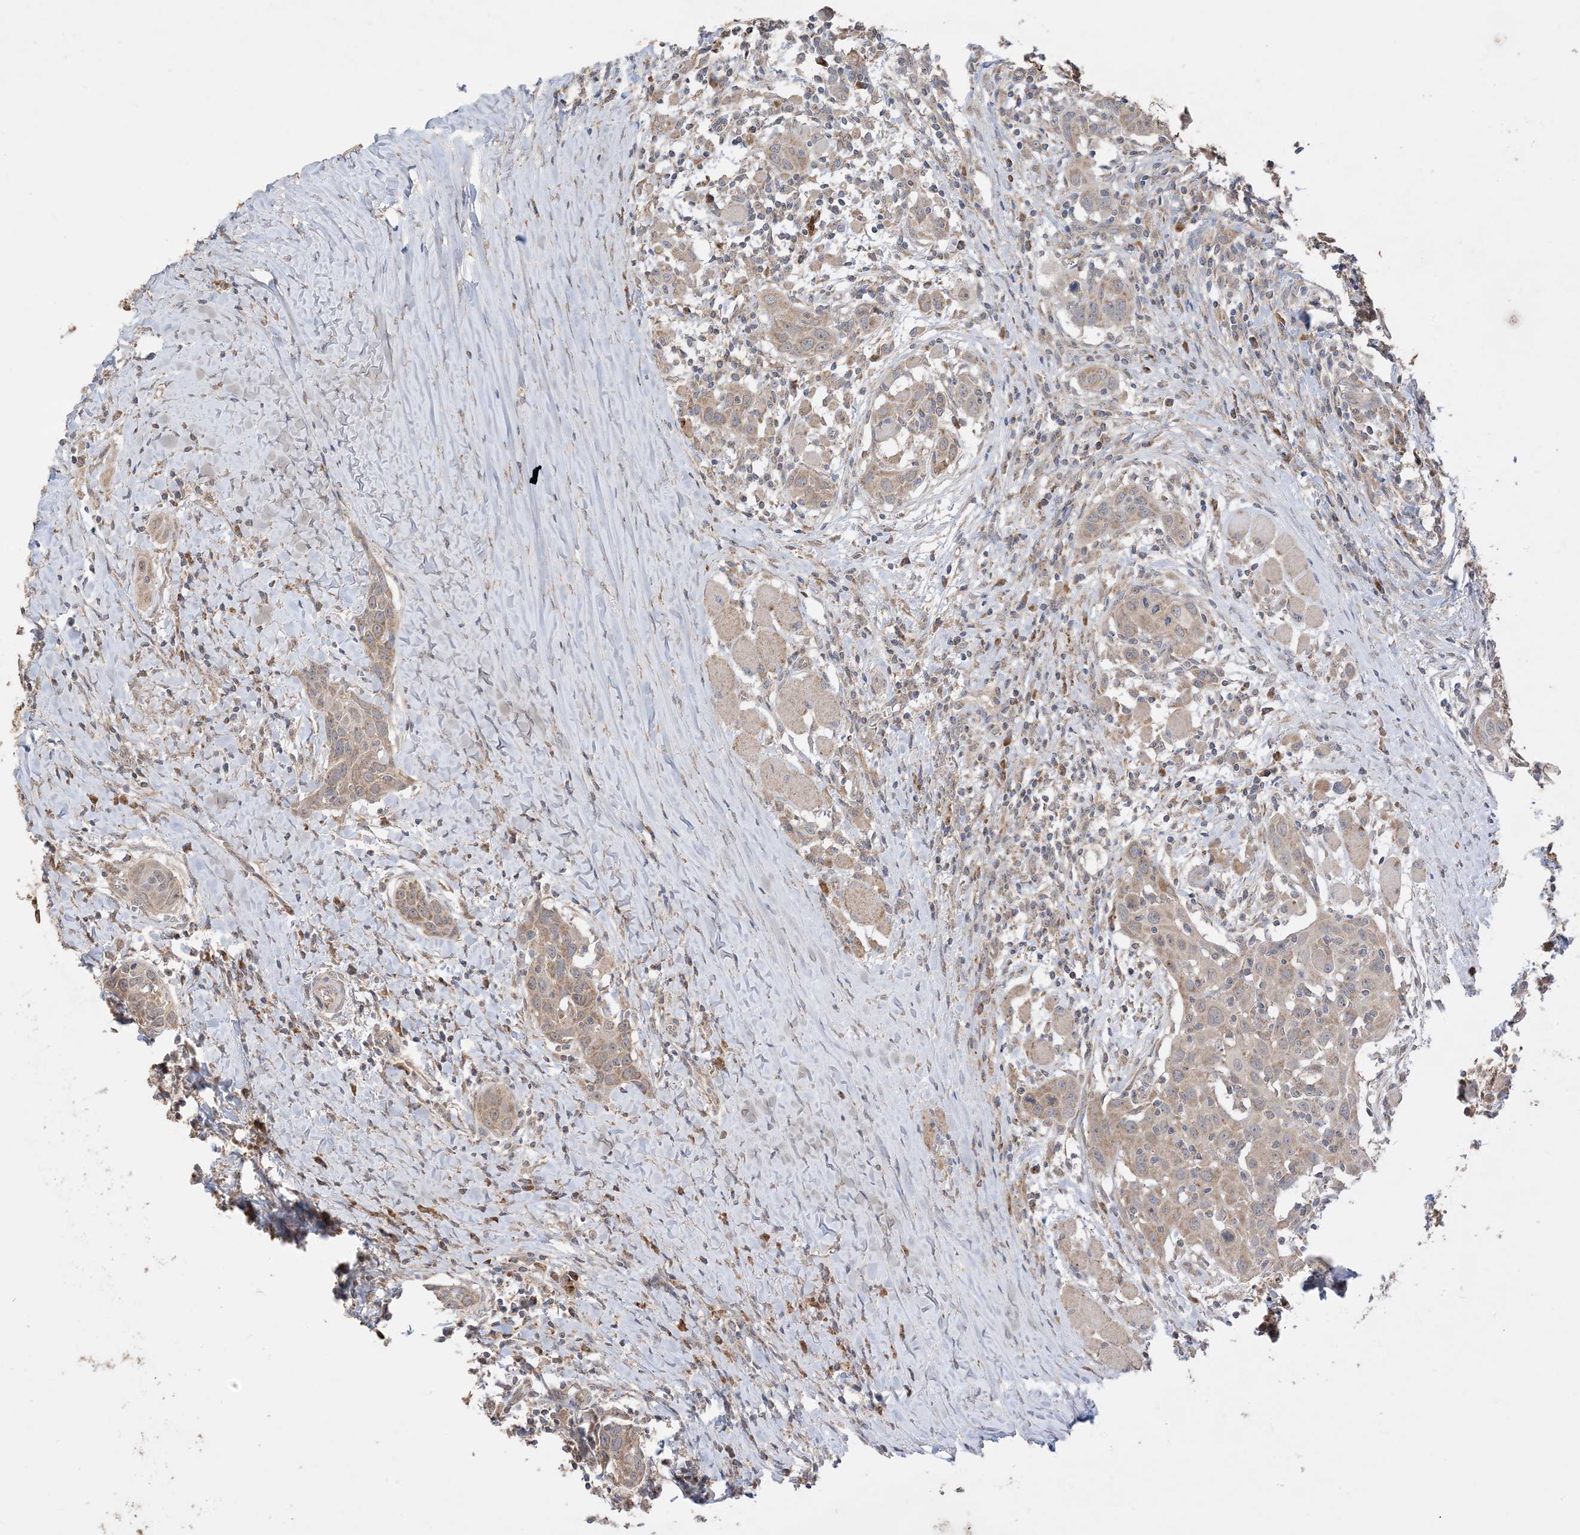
{"staining": {"intensity": "moderate", "quantity": ">75%", "location": "cytoplasmic/membranous"}, "tissue": "head and neck cancer", "cell_type": "Tumor cells", "image_type": "cancer", "snomed": [{"axis": "morphology", "description": "Squamous cell carcinoma, NOS"}, {"axis": "topography", "description": "Oral tissue"}, {"axis": "topography", "description": "Head-Neck"}], "caption": "The photomicrograph exhibits immunohistochemical staining of squamous cell carcinoma (head and neck). There is moderate cytoplasmic/membranous positivity is present in approximately >75% of tumor cells. The protein of interest is stained brown, and the nuclei are stained in blue (DAB (3,3'-diaminobenzidine) IHC with brightfield microscopy, high magnification).", "gene": "SIRT3", "patient": {"sex": "female", "age": 50}}